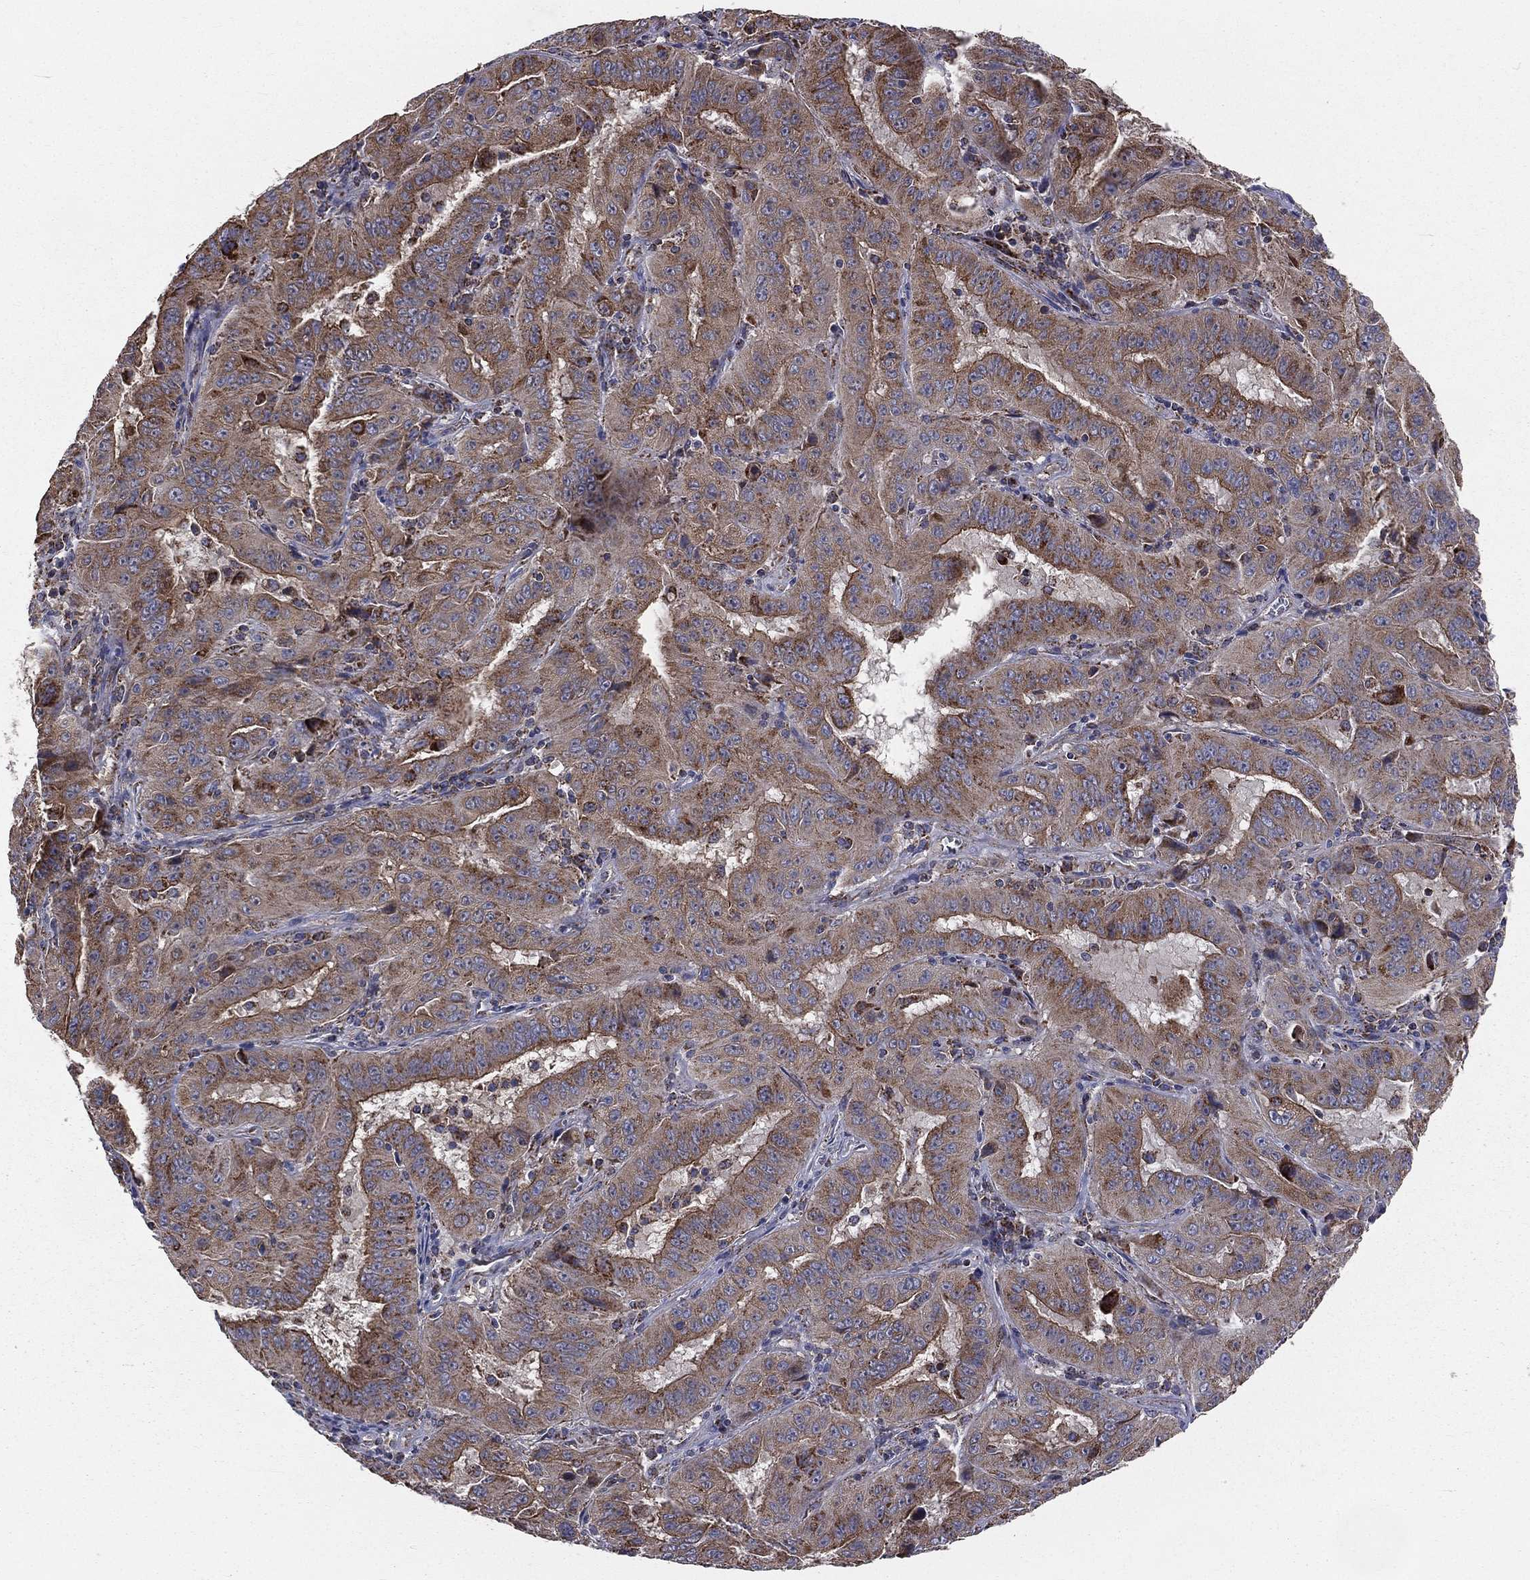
{"staining": {"intensity": "moderate", "quantity": ">75%", "location": "cytoplasmic/membranous"}, "tissue": "pancreatic cancer", "cell_type": "Tumor cells", "image_type": "cancer", "snomed": [{"axis": "morphology", "description": "Adenocarcinoma, NOS"}, {"axis": "topography", "description": "Pancreas"}], "caption": "Pancreatic adenocarcinoma stained with a brown dye reveals moderate cytoplasmic/membranous positive staining in about >75% of tumor cells.", "gene": "GPD1", "patient": {"sex": "male", "age": 63}}